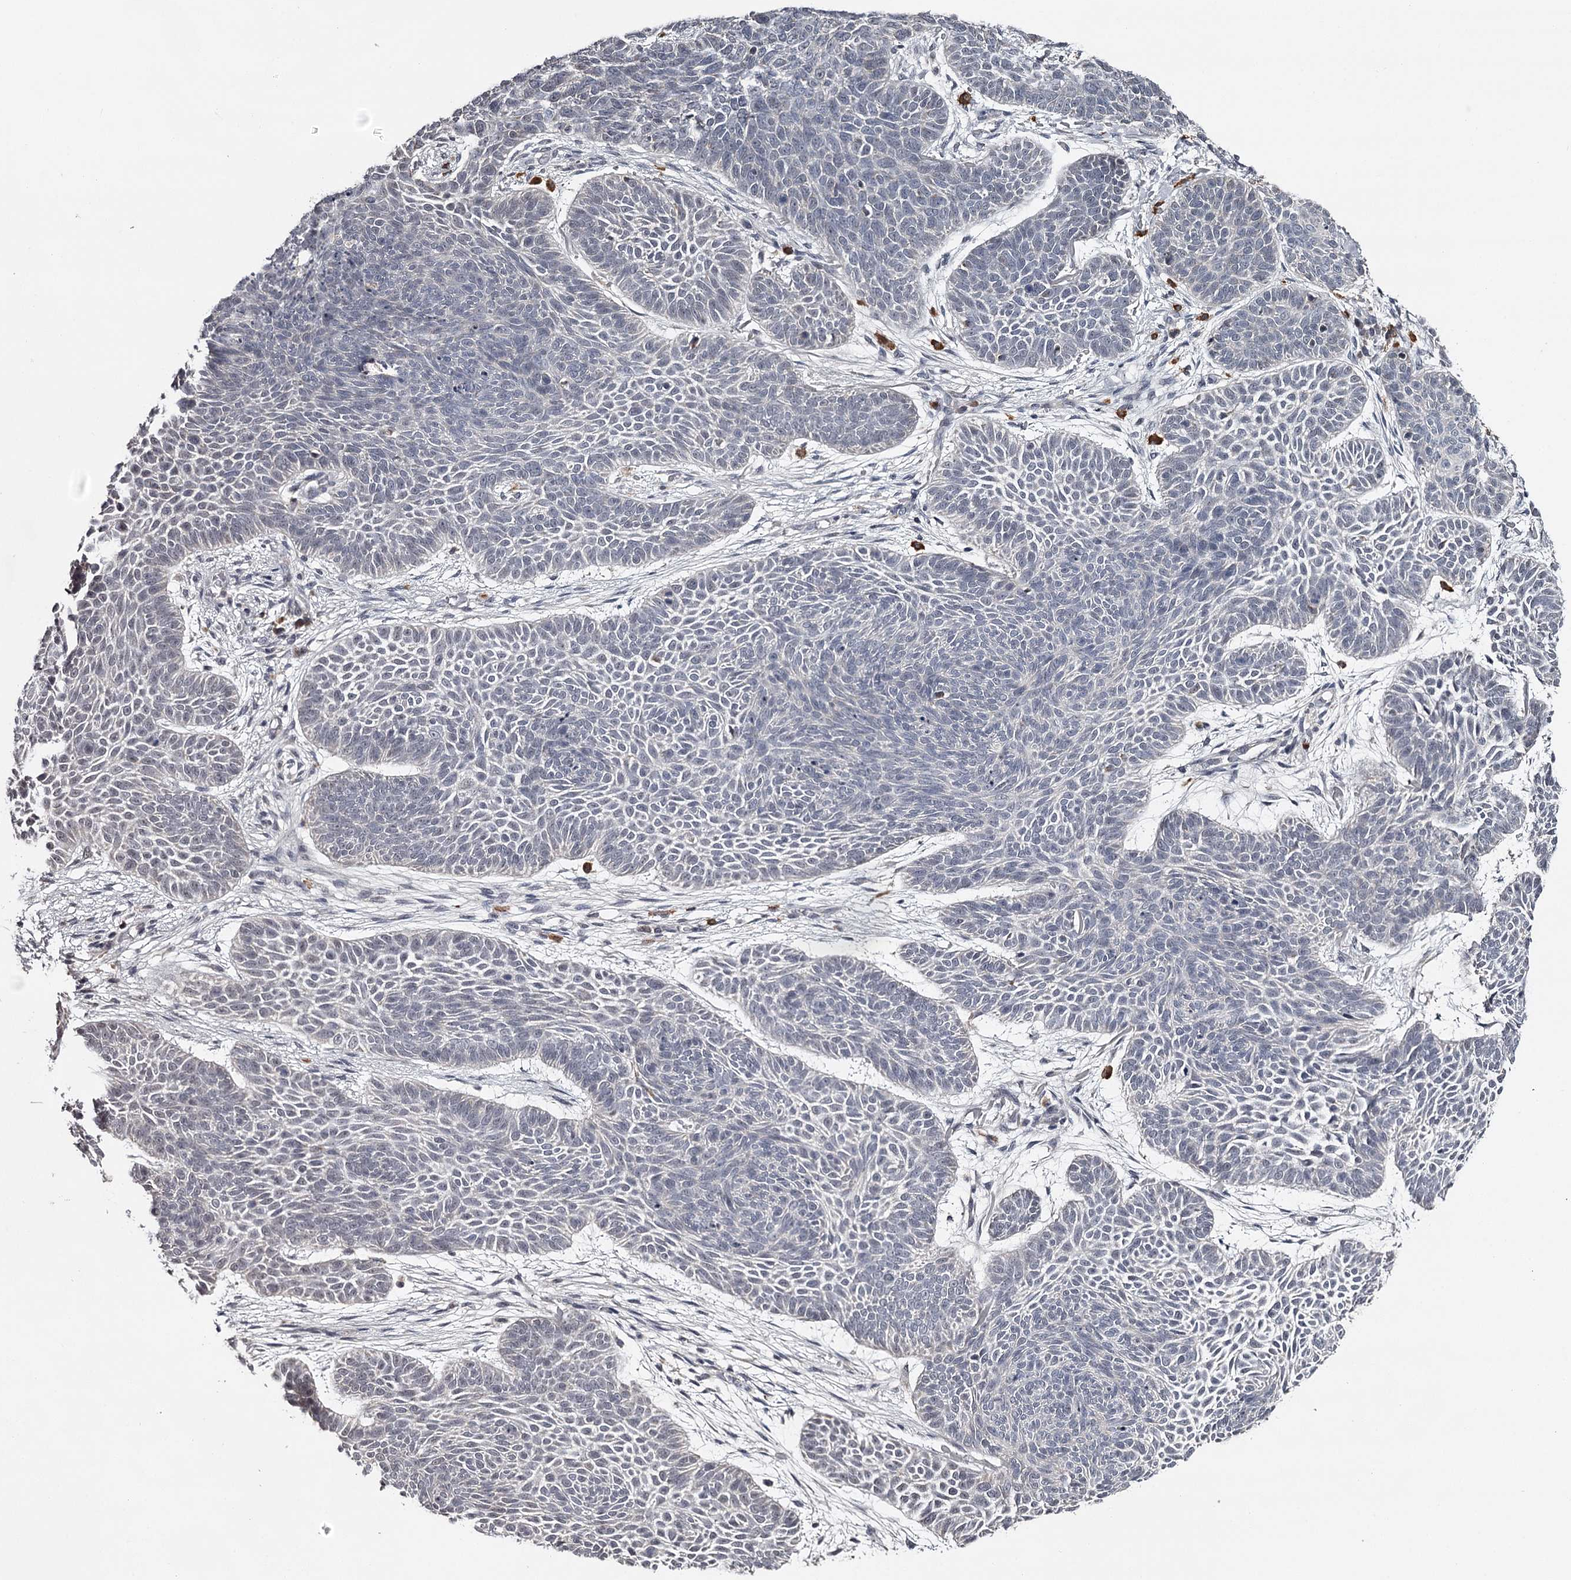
{"staining": {"intensity": "negative", "quantity": "none", "location": "none"}, "tissue": "skin cancer", "cell_type": "Tumor cells", "image_type": "cancer", "snomed": [{"axis": "morphology", "description": "Basal cell carcinoma"}, {"axis": "topography", "description": "Skin"}], "caption": "High magnification brightfield microscopy of basal cell carcinoma (skin) stained with DAB (brown) and counterstained with hematoxylin (blue): tumor cells show no significant staining.", "gene": "GTSF1", "patient": {"sex": "male", "age": 85}}